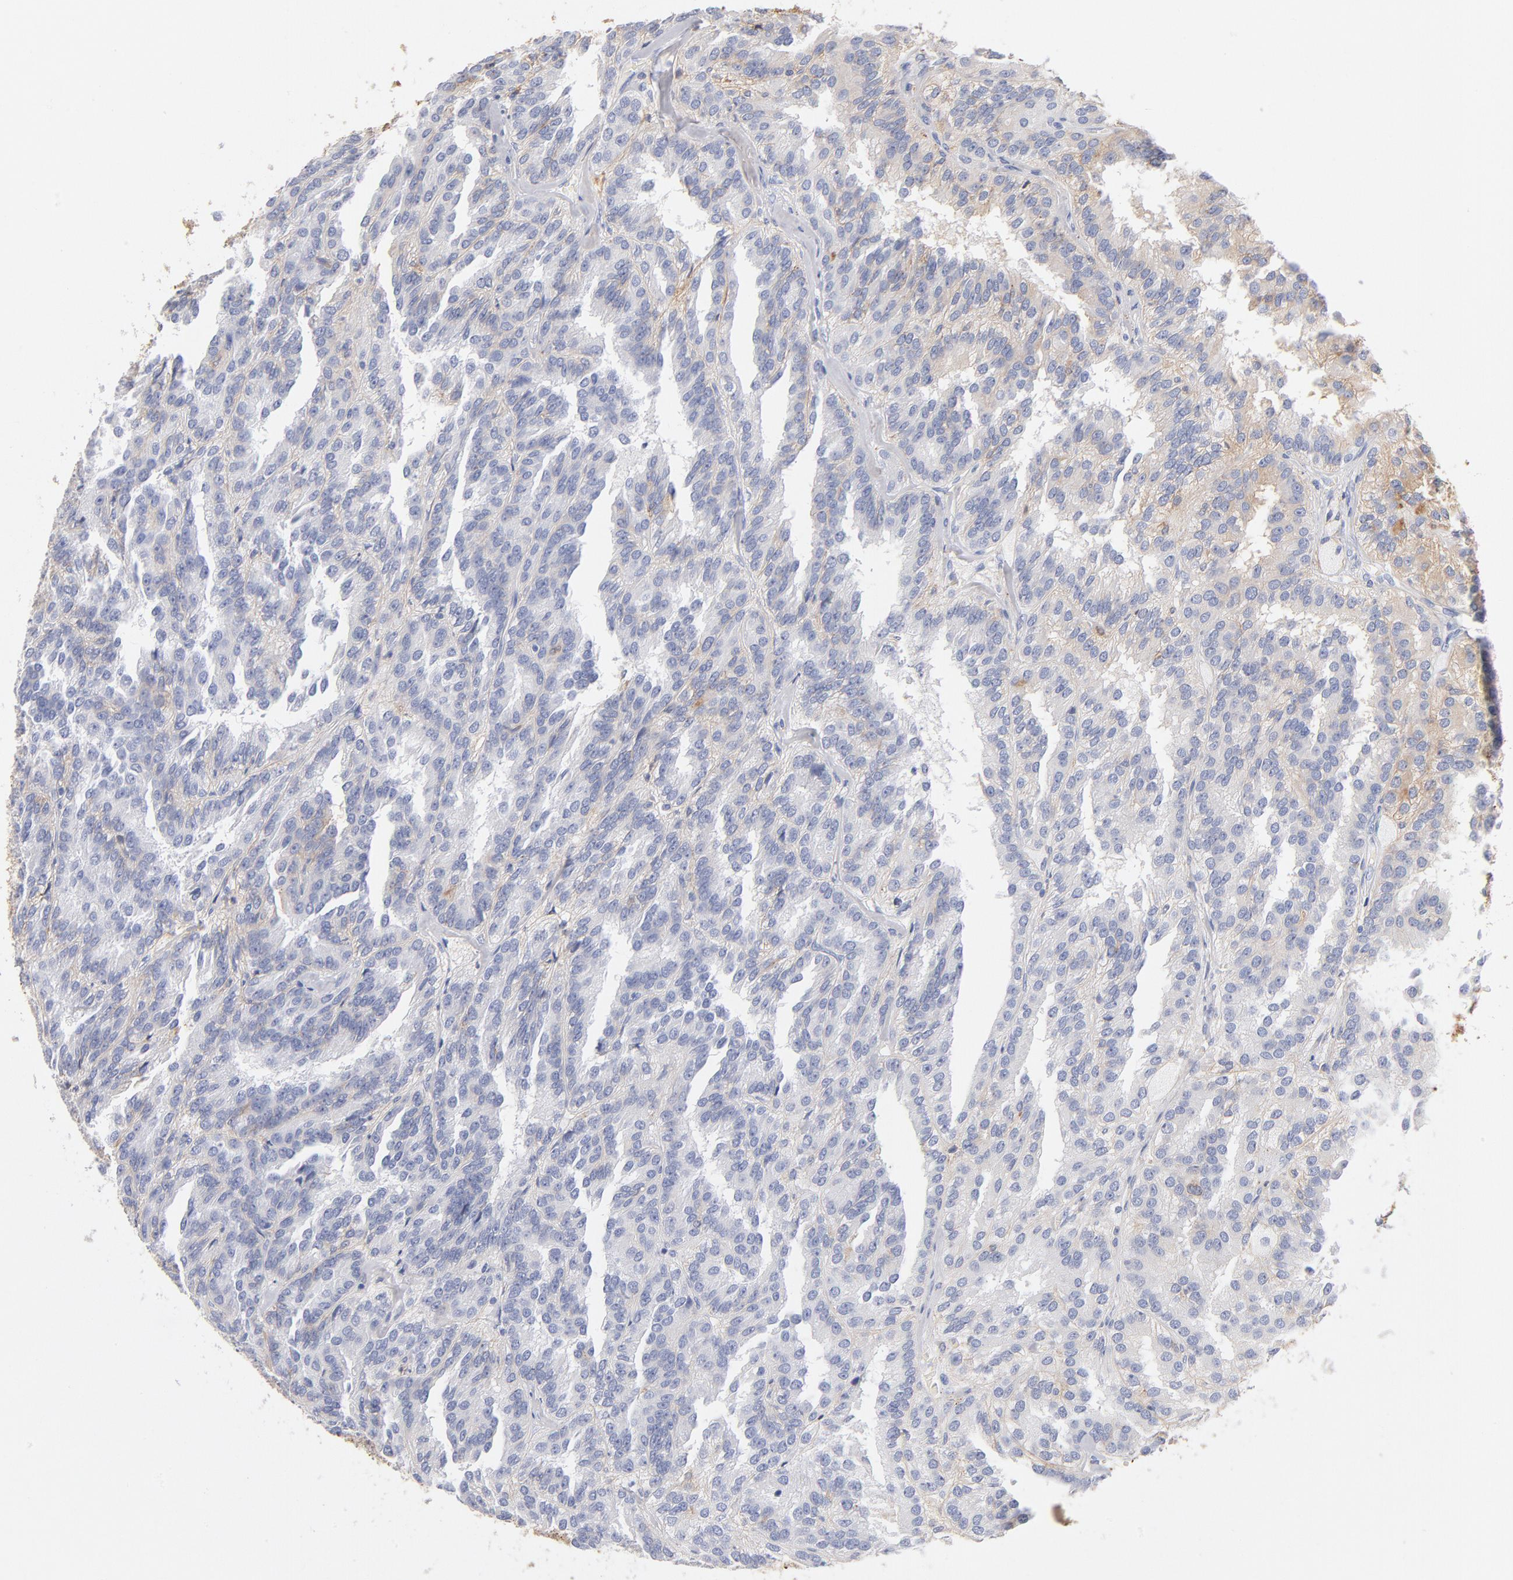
{"staining": {"intensity": "negative", "quantity": "none", "location": "none"}, "tissue": "renal cancer", "cell_type": "Tumor cells", "image_type": "cancer", "snomed": [{"axis": "morphology", "description": "Adenocarcinoma, NOS"}, {"axis": "topography", "description": "Kidney"}], "caption": "Renal cancer (adenocarcinoma) stained for a protein using immunohistochemistry shows no staining tumor cells.", "gene": "C3", "patient": {"sex": "male", "age": 46}}